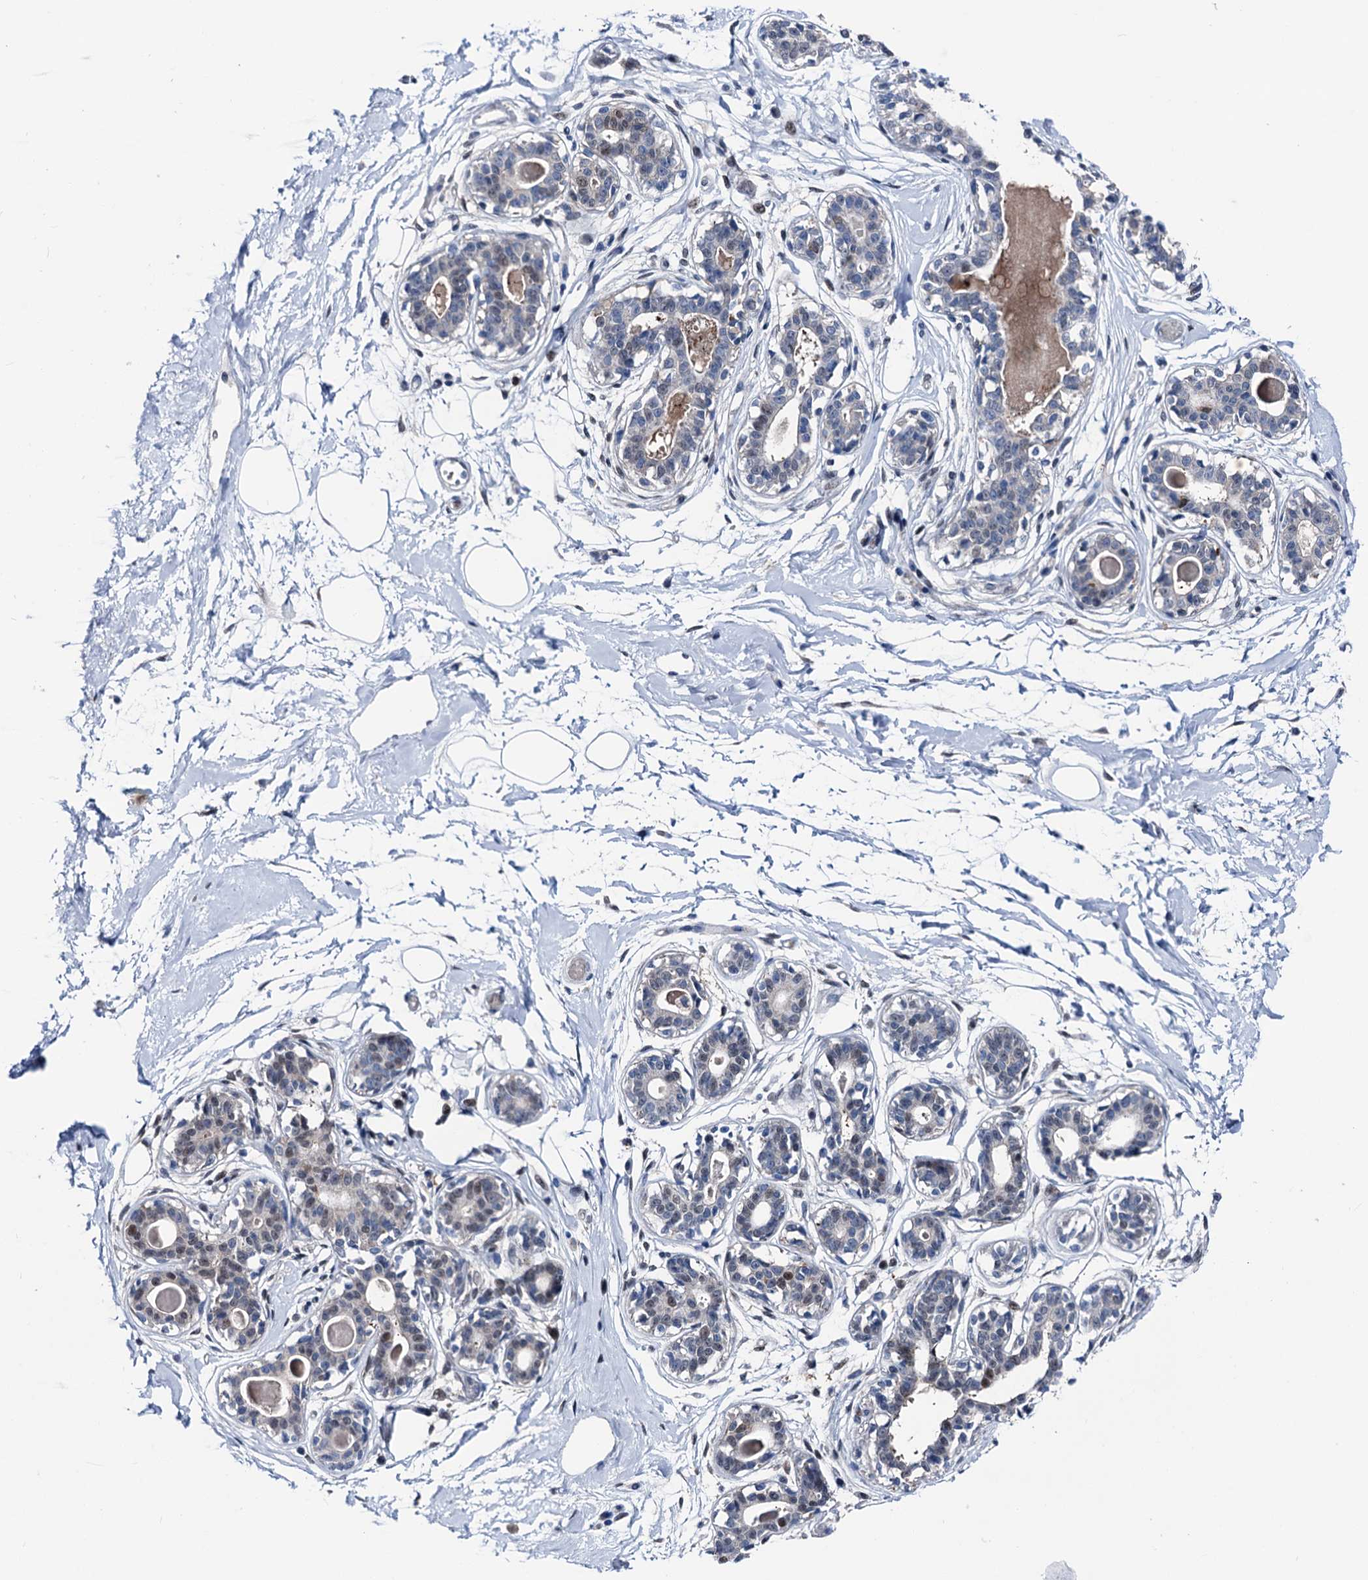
{"staining": {"intensity": "negative", "quantity": "none", "location": "none"}, "tissue": "breast", "cell_type": "Adipocytes", "image_type": "normal", "snomed": [{"axis": "morphology", "description": "Normal tissue, NOS"}, {"axis": "topography", "description": "Breast"}], "caption": "Immunohistochemistry (IHC) of normal human breast reveals no expression in adipocytes.", "gene": "GLO1", "patient": {"sex": "female", "age": 45}}